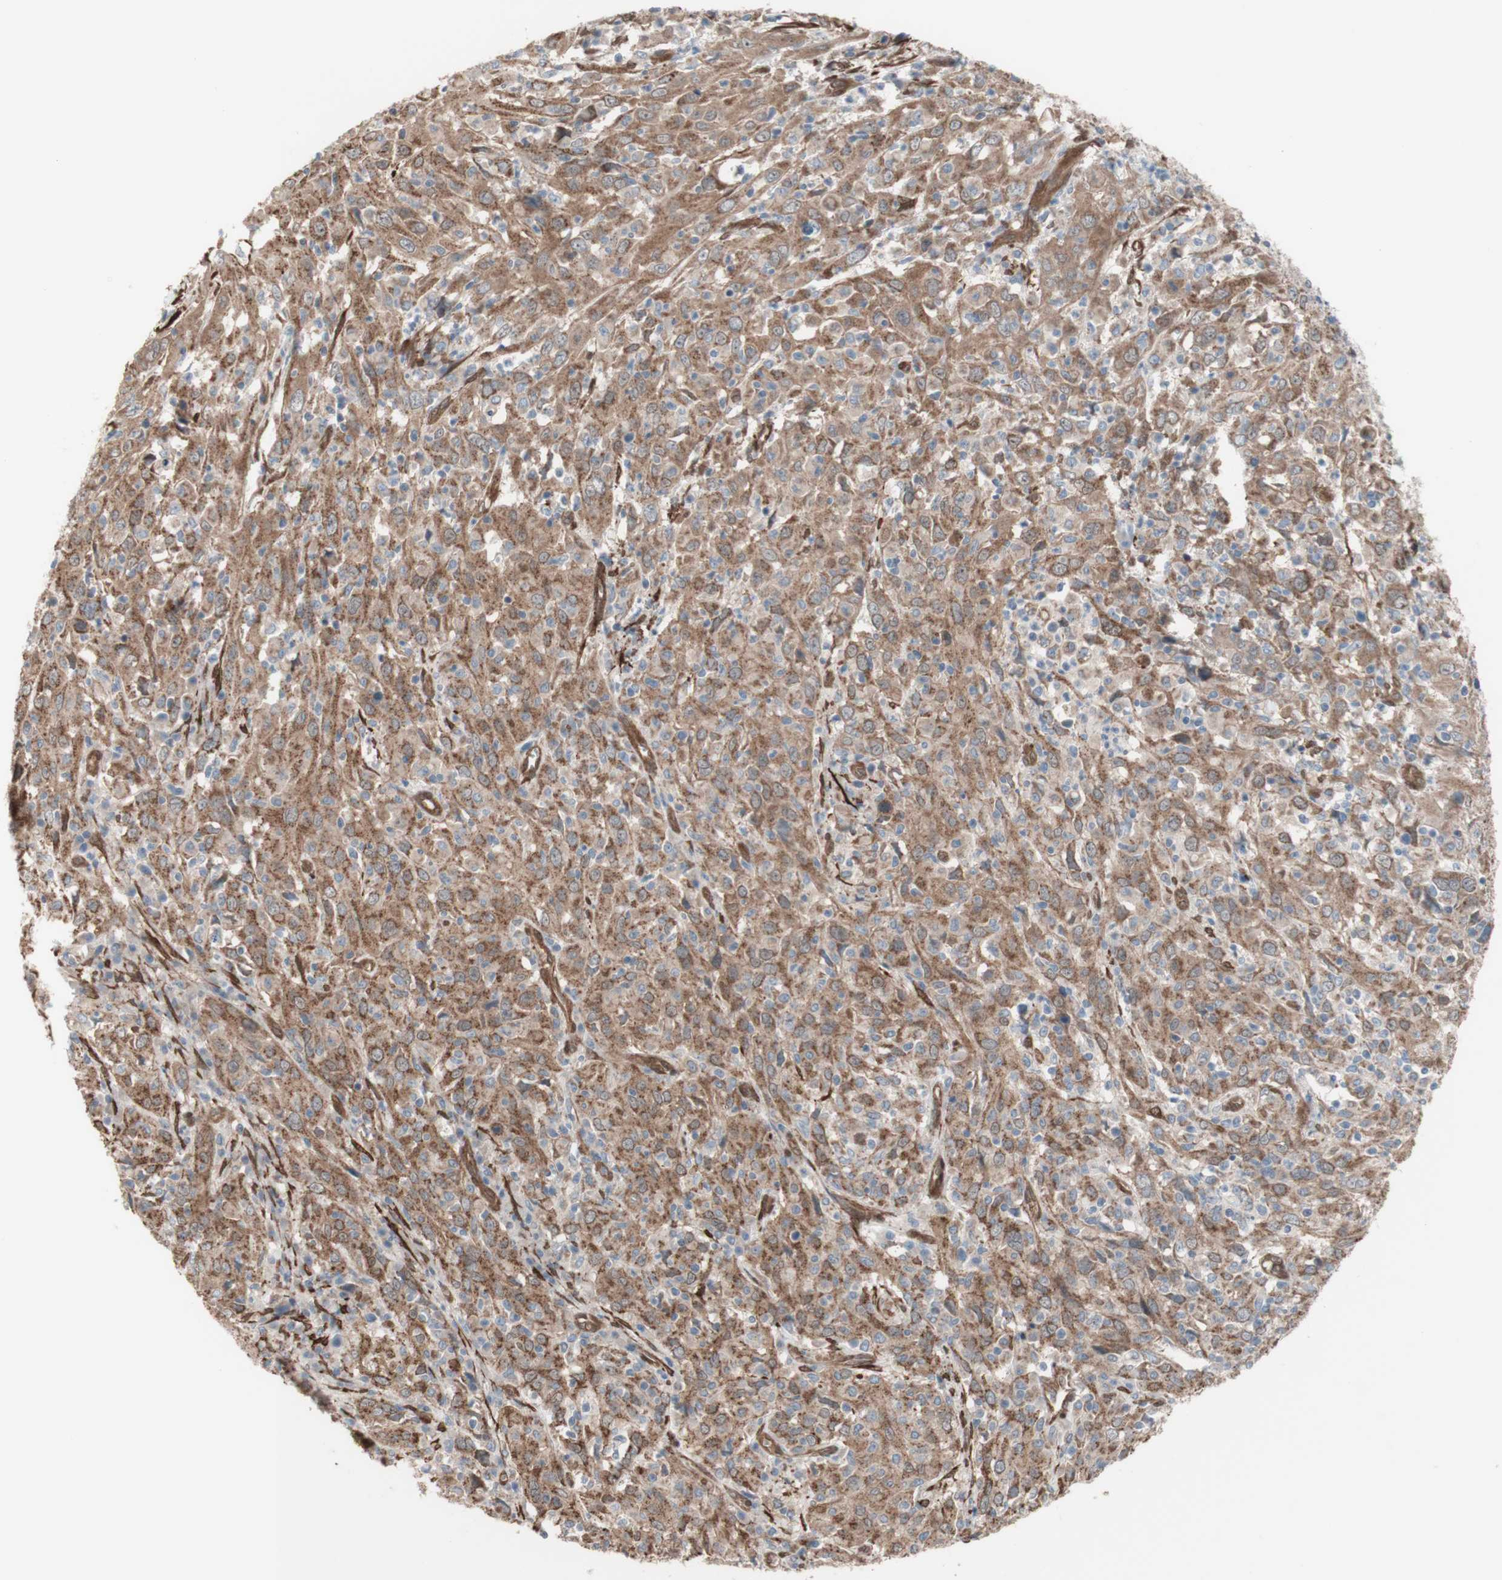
{"staining": {"intensity": "moderate", "quantity": ">75%", "location": "cytoplasmic/membranous"}, "tissue": "cervical cancer", "cell_type": "Tumor cells", "image_type": "cancer", "snomed": [{"axis": "morphology", "description": "Squamous cell carcinoma, NOS"}, {"axis": "topography", "description": "Cervix"}], "caption": "Cervical cancer (squamous cell carcinoma) stained with a brown dye reveals moderate cytoplasmic/membranous positive staining in approximately >75% of tumor cells.", "gene": "CNN3", "patient": {"sex": "female", "age": 46}}